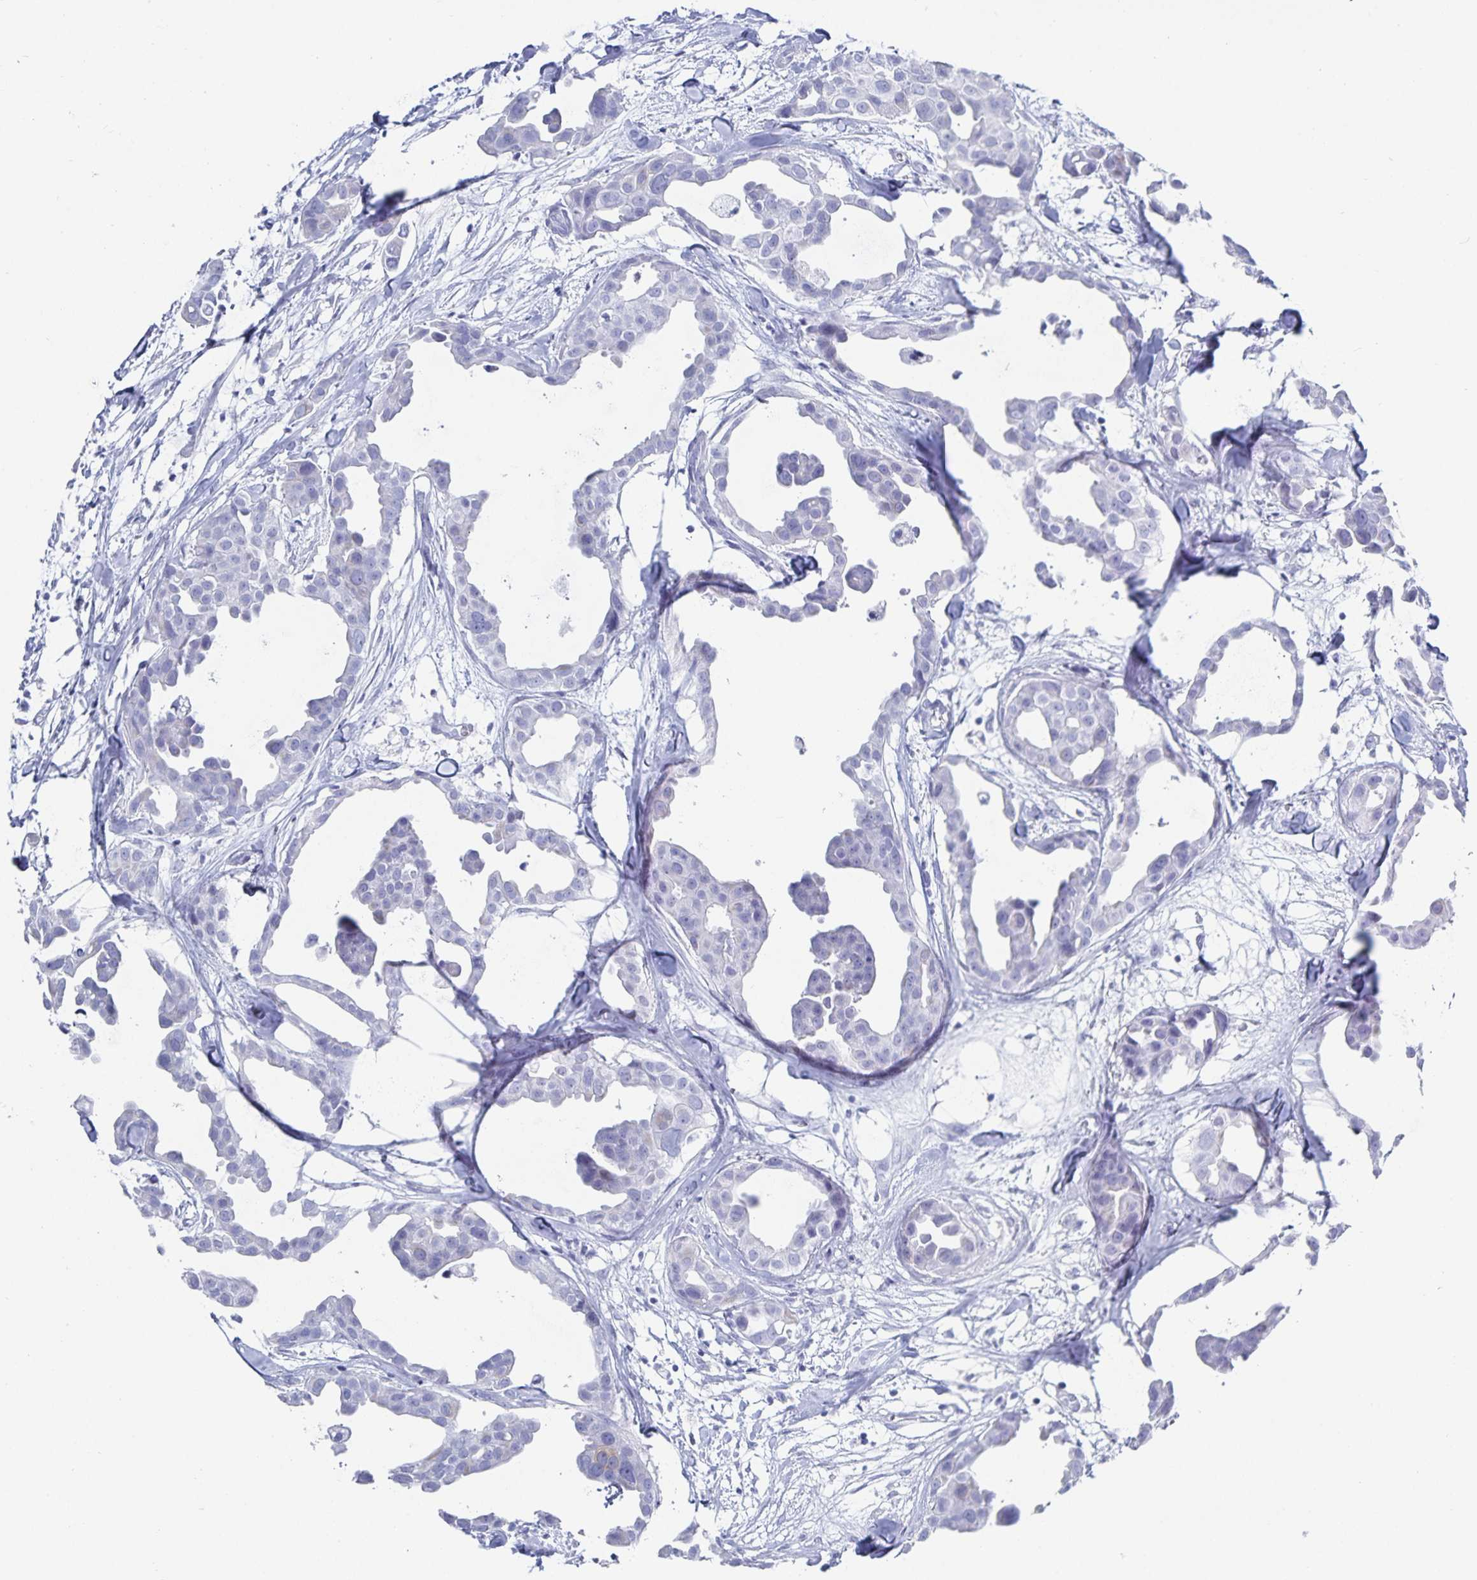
{"staining": {"intensity": "negative", "quantity": "none", "location": "none"}, "tissue": "breast cancer", "cell_type": "Tumor cells", "image_type": "cancer", "snomed": [{"axis": "morphology", "description": "Duct carcinoma"}, {"axis": "topography", "description": "Breast"}], "caption": "IHC histopathology image of human invasive ductal carcinoma (breast) stained for a protein (brown), which shows no expression in tumor cells.", "gene": "C19orf73", "patient": {"sex": "female", "age": 38}}